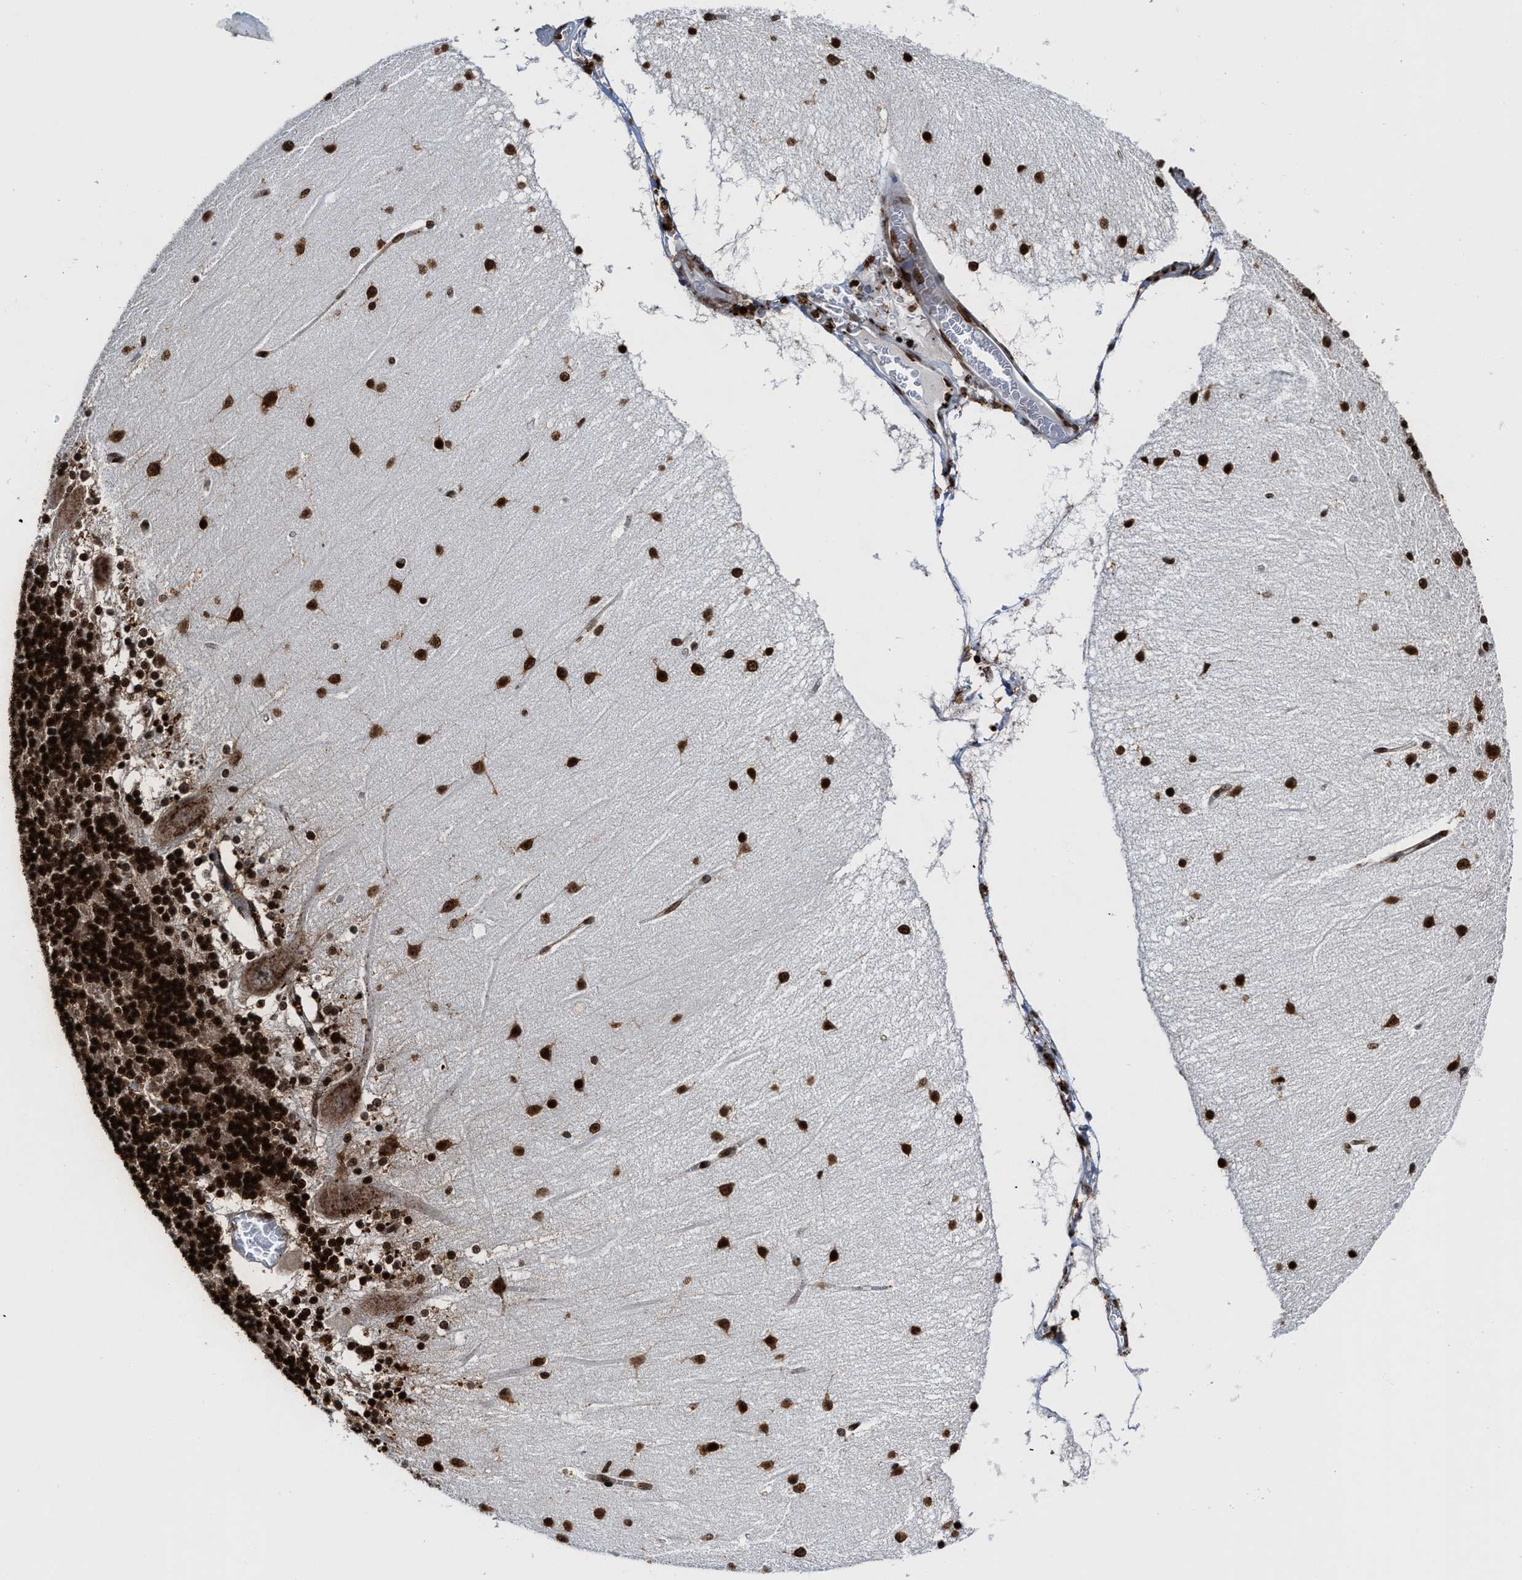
{"staining": {"intensity": "strong", "quantity": ">75%", "location": "nuclear"}, "tissue": "cerebellum", "cell_type": "Cells in granular layer", "image_type": "normal", "snomed": [{"axis": "morphology", "description": "Normal tissue, NOS"}, {"axis": "topography", "description": "Cerebellum"}], "caption": "Cerebellum stained with DAB (3,3'-diaminobenzidine) IHC shows high levels of strong nuclear positivity in about >75% of cells in granular layer. (Brightfield microscopy of DAB IHC at high magnification).", "gene": "ALYREF", "patient": {"sex": "female", "age": 54}}